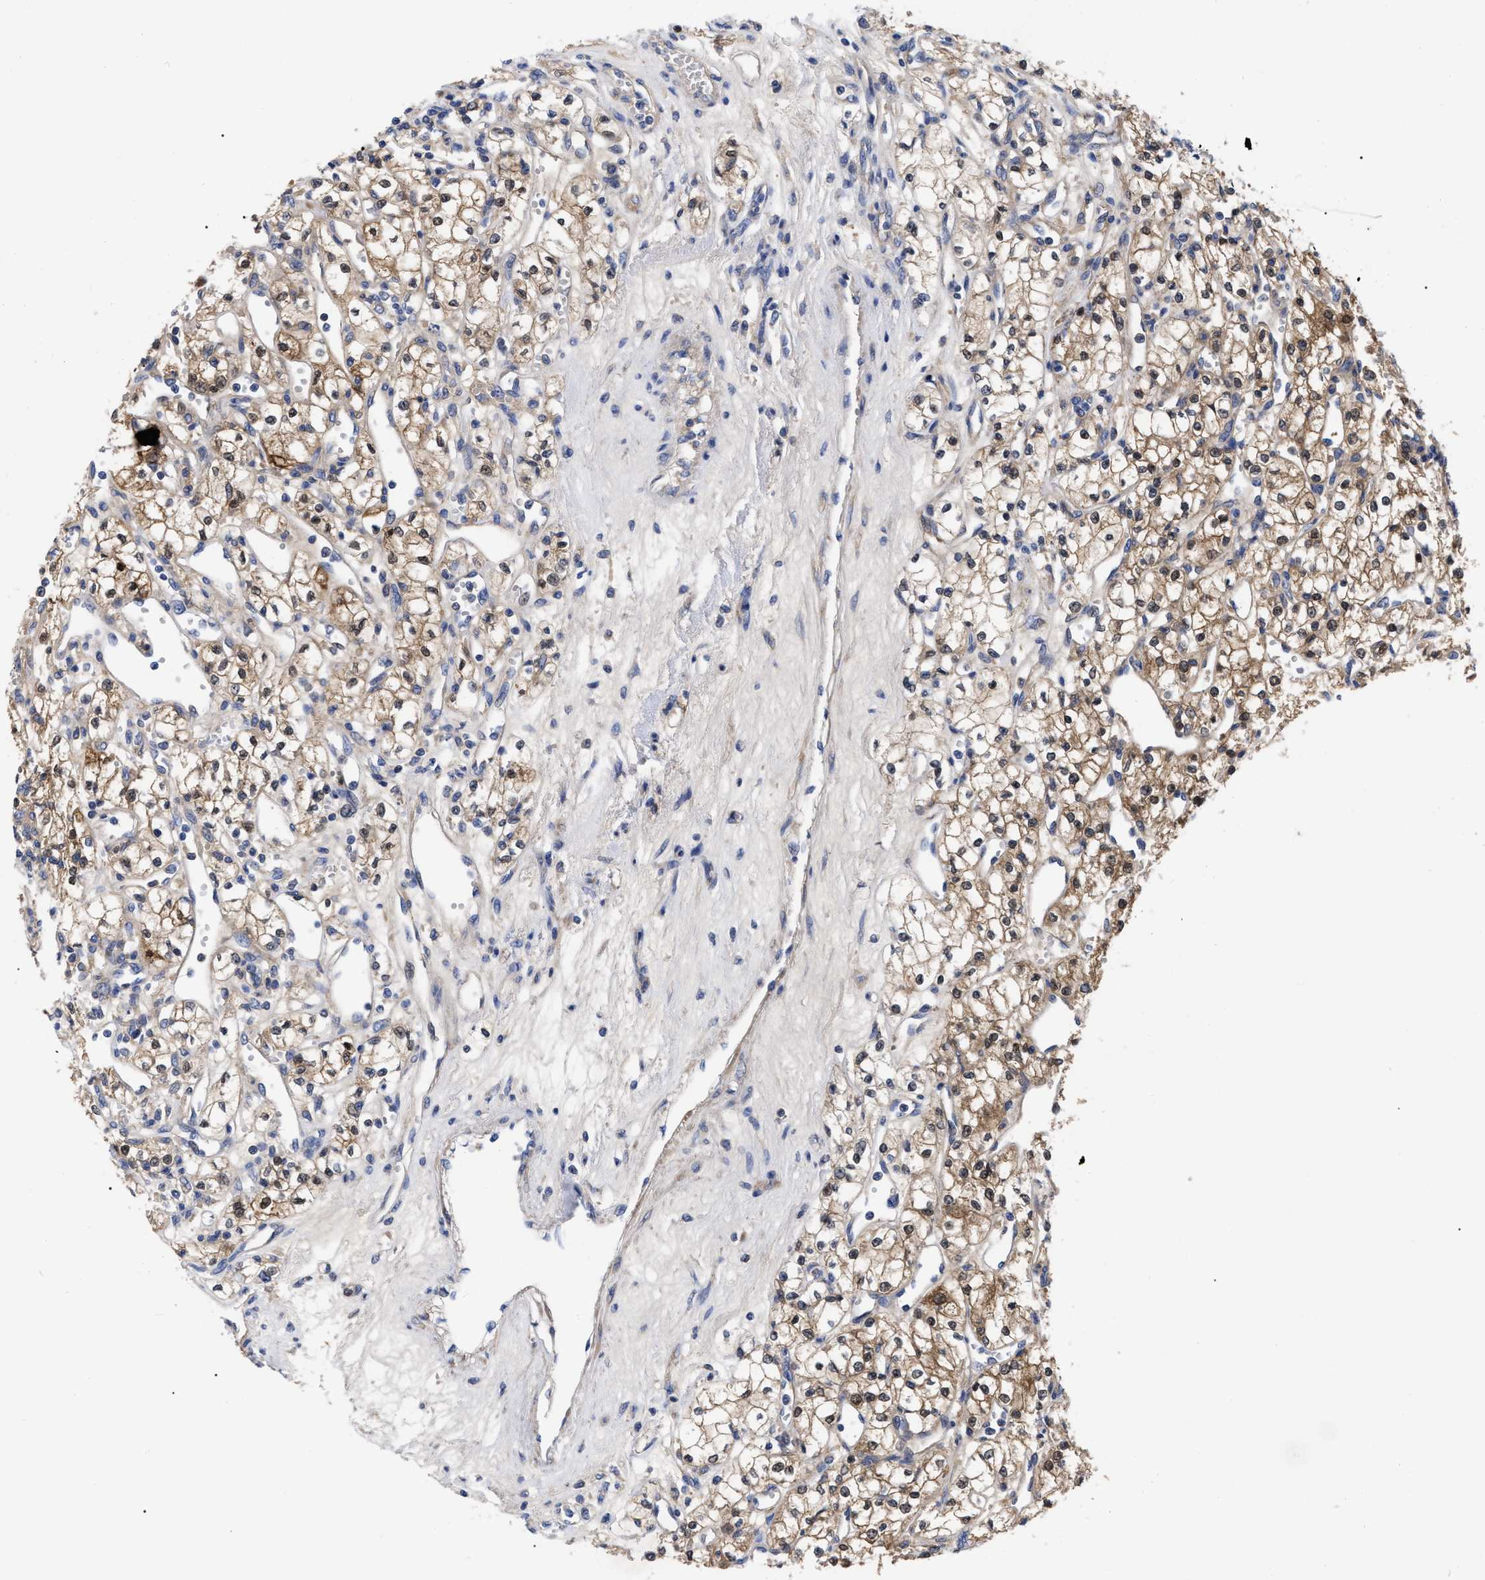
{"staining": {"intensity": "moderate", "quantity": ">75%", "location": "cytoplasmic/membranous"}, "tissue": "renal cancer", "cell_type": "Tumor cells", "image_type": "cancer", "snomed": [{"axis": "morphology", "description": "Adenocarcinoma, NOS"}, {"axis": "topography", "description": "Kidney"}], "caption": "Tumor cells exhibit medium levels of moderate cytoplasmic/membranous positivity in approximately >75% of cells in human renal cancer (adenocarcinoma).", "gene": "RBKS", "patient": {"sex": "male", "age": 59}}